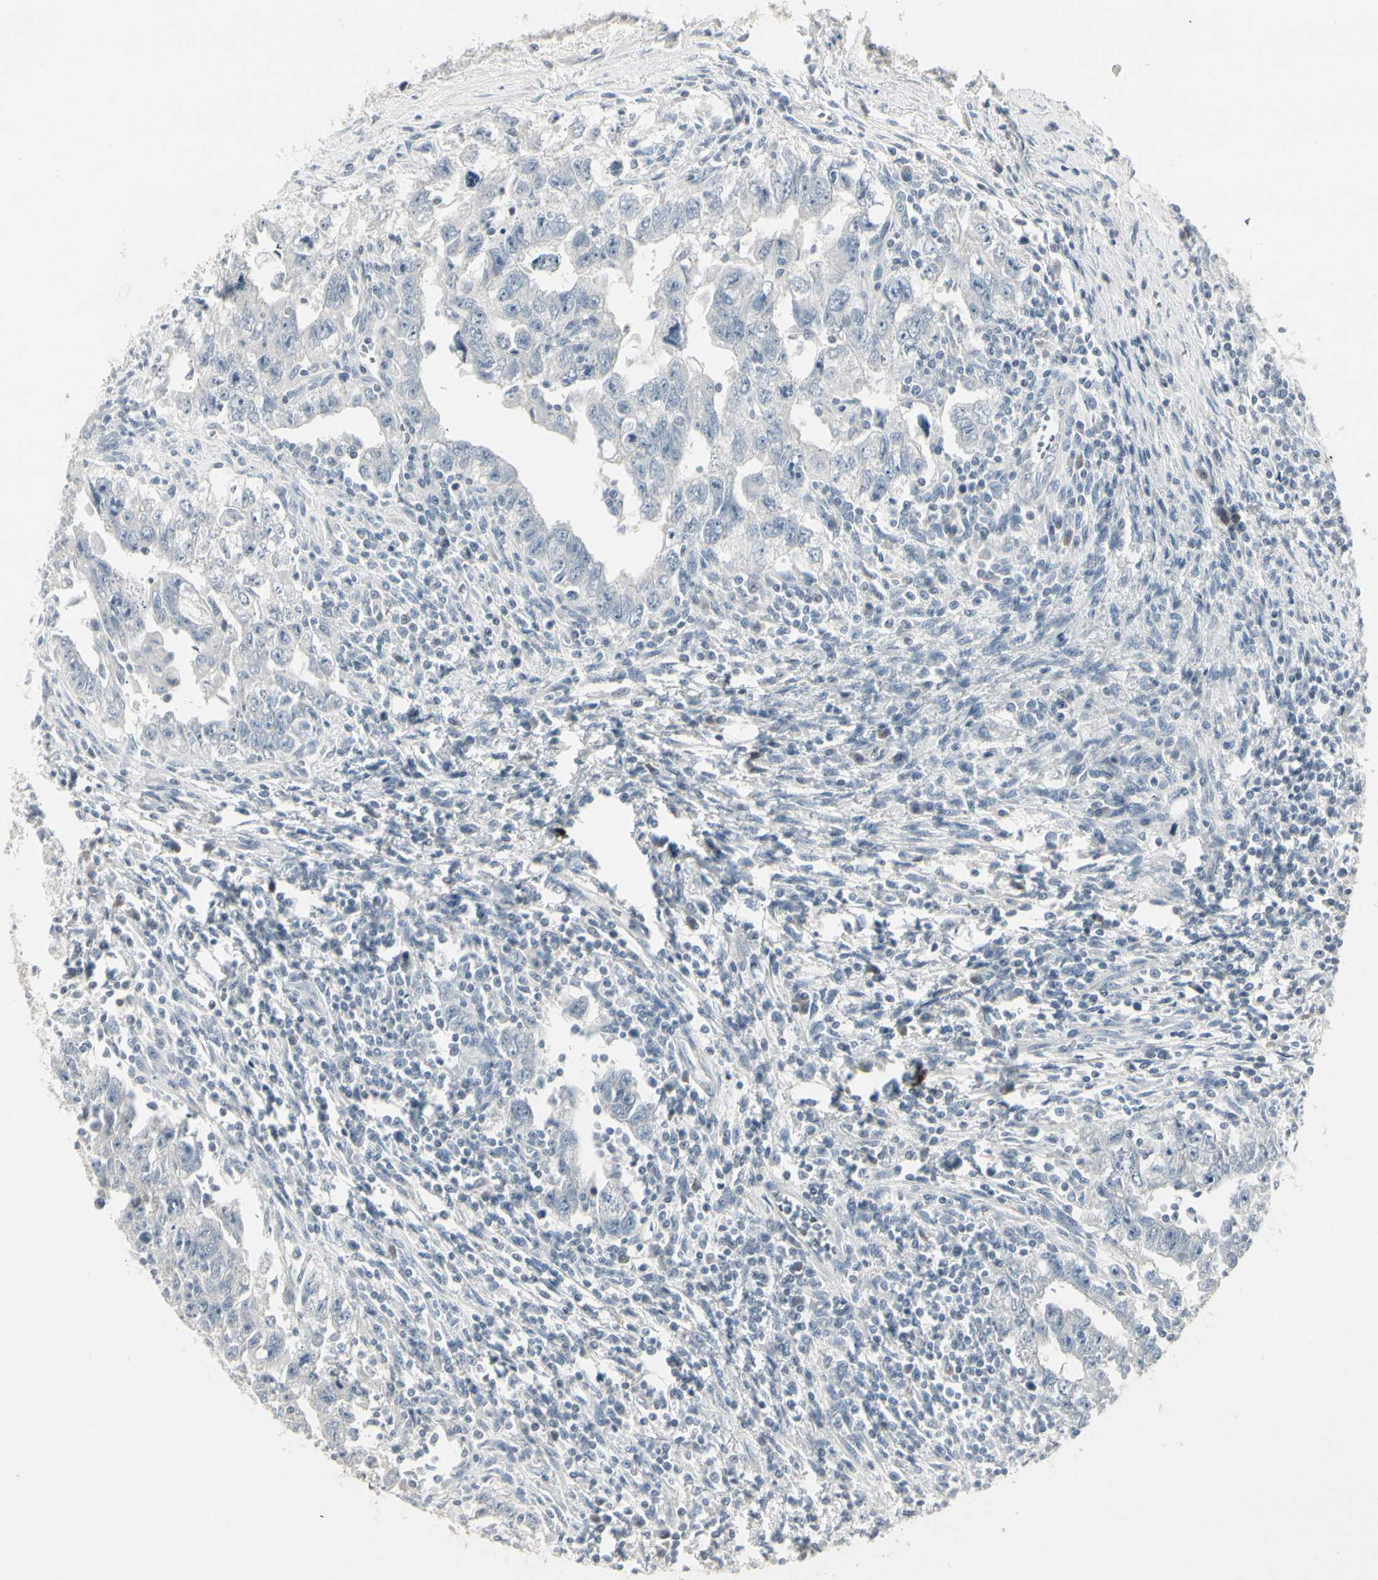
{"staining": {"intensity": "negative", "quantity": "none", "location": "none"}, "tissue": "testis cancer", "cell_type": "Tumor cells", "image_type": "cancer", "snomed": [{"axis": "morphology", "description": "Carcinoma, Embryonal, NOS"}, {"axis": "topography", "description": "Testis"}], "caption": "Embryonal carcinoma (testis) stained for a protein using IHC exhibits no staining tumor cells.", "gene": "DMPK", "patient": {"sex": "male", "age": 28}}